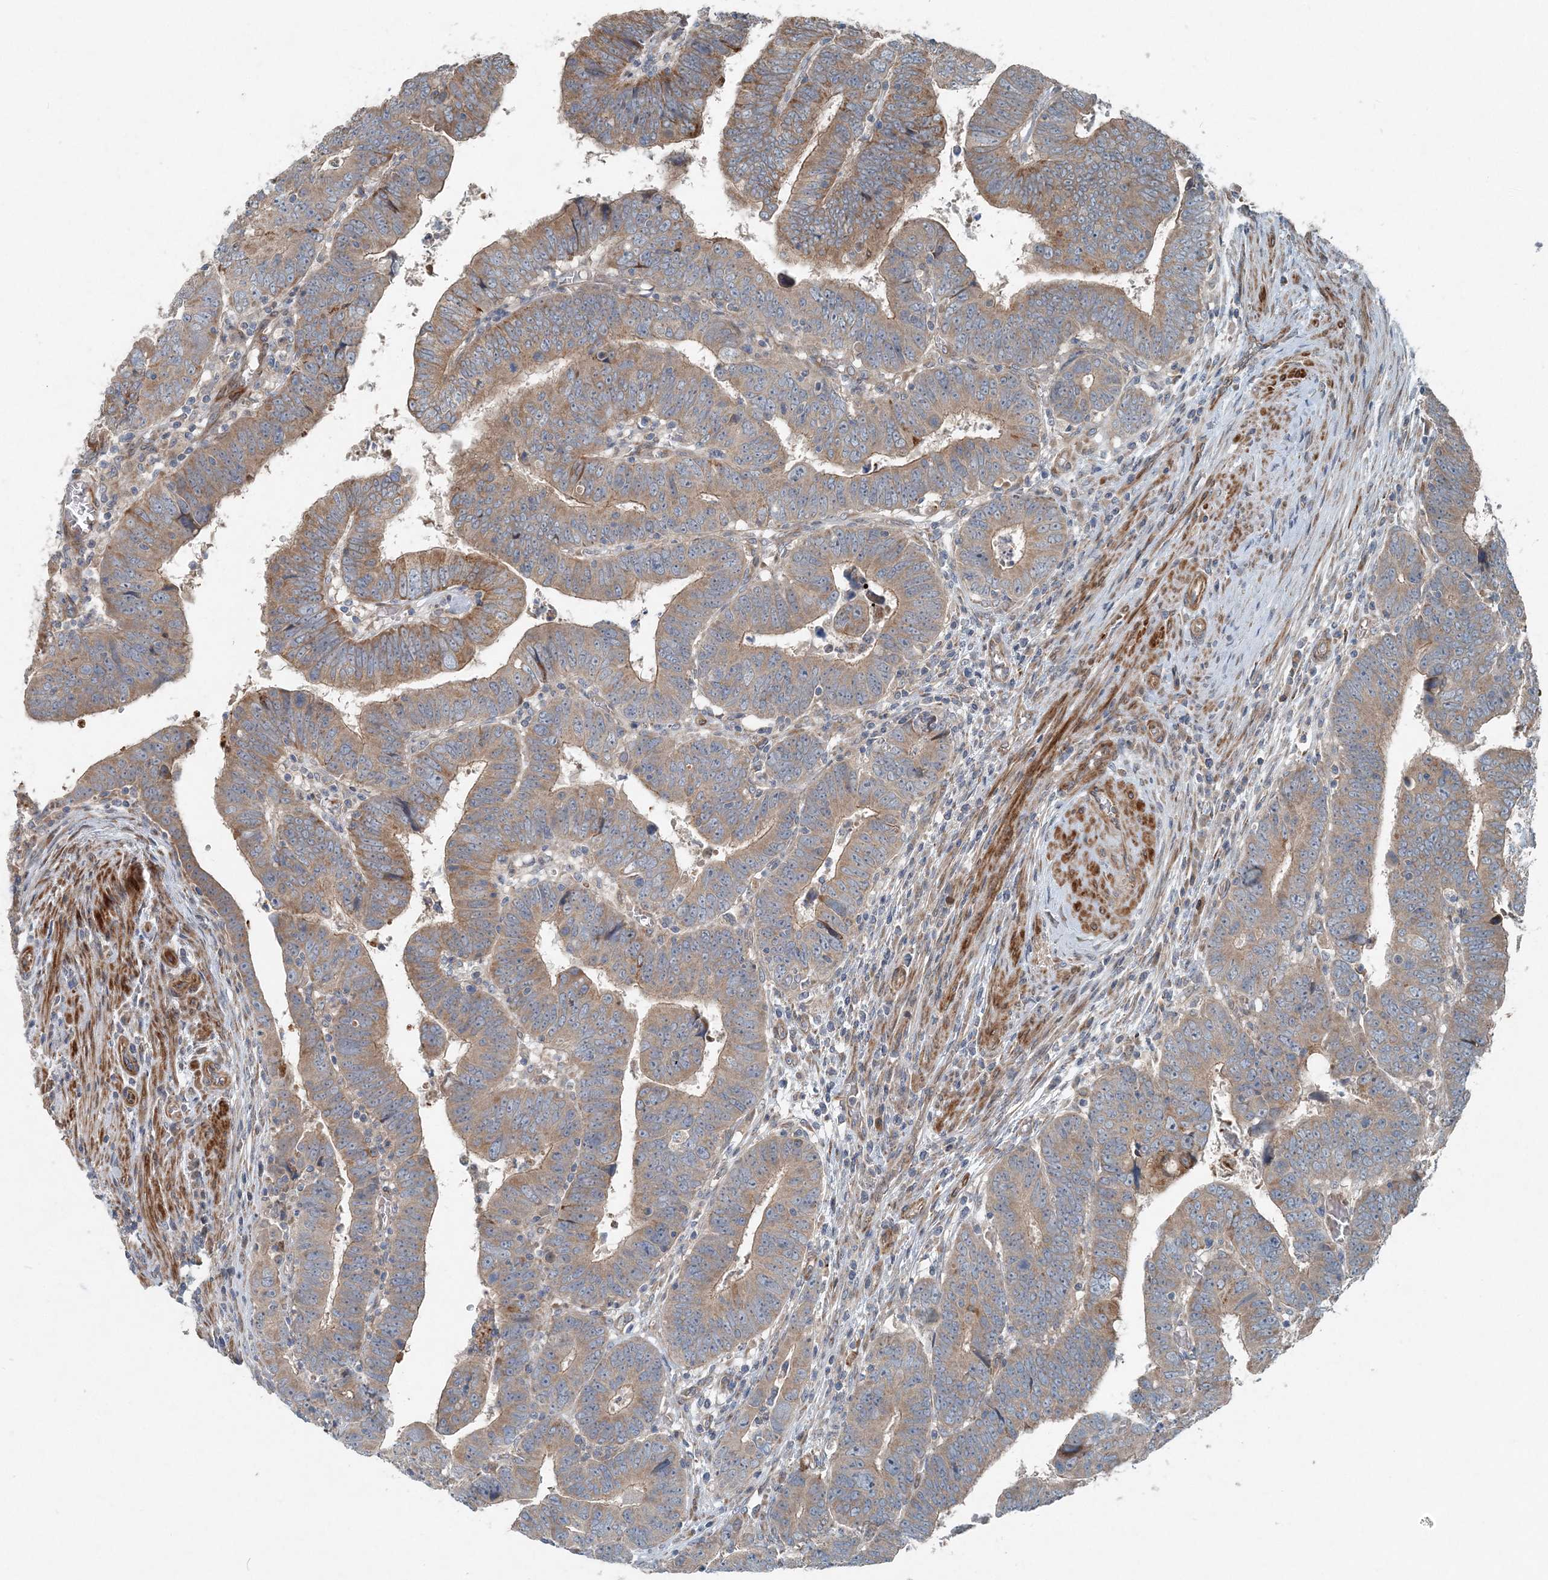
{"staining": {"intensity": "weak", "quantity": ">75%", "location": "cytoplasmic/membranous"}, "tissue": "colorectal cancer", "cell_type": "Tumor cells", "image_type": "cancer", "snomed": [{"axis": "morphology", "description": "Normal tissue, NOS"}, {"axis": "morphology", "description": "Adenocarcinoma, NOS"}, {"axis": "topography", "description": "Rectum"}], "caption": "Colorectal adenocarcinoma stained for a protein displays weak cytoplasmic/membranous positivity in tumor cells. Immunohistochemistry stains the protein in brown and the nuclei are stained blue.", "gene": "INTU", "patient": {"sex": "female", "age": 65}}